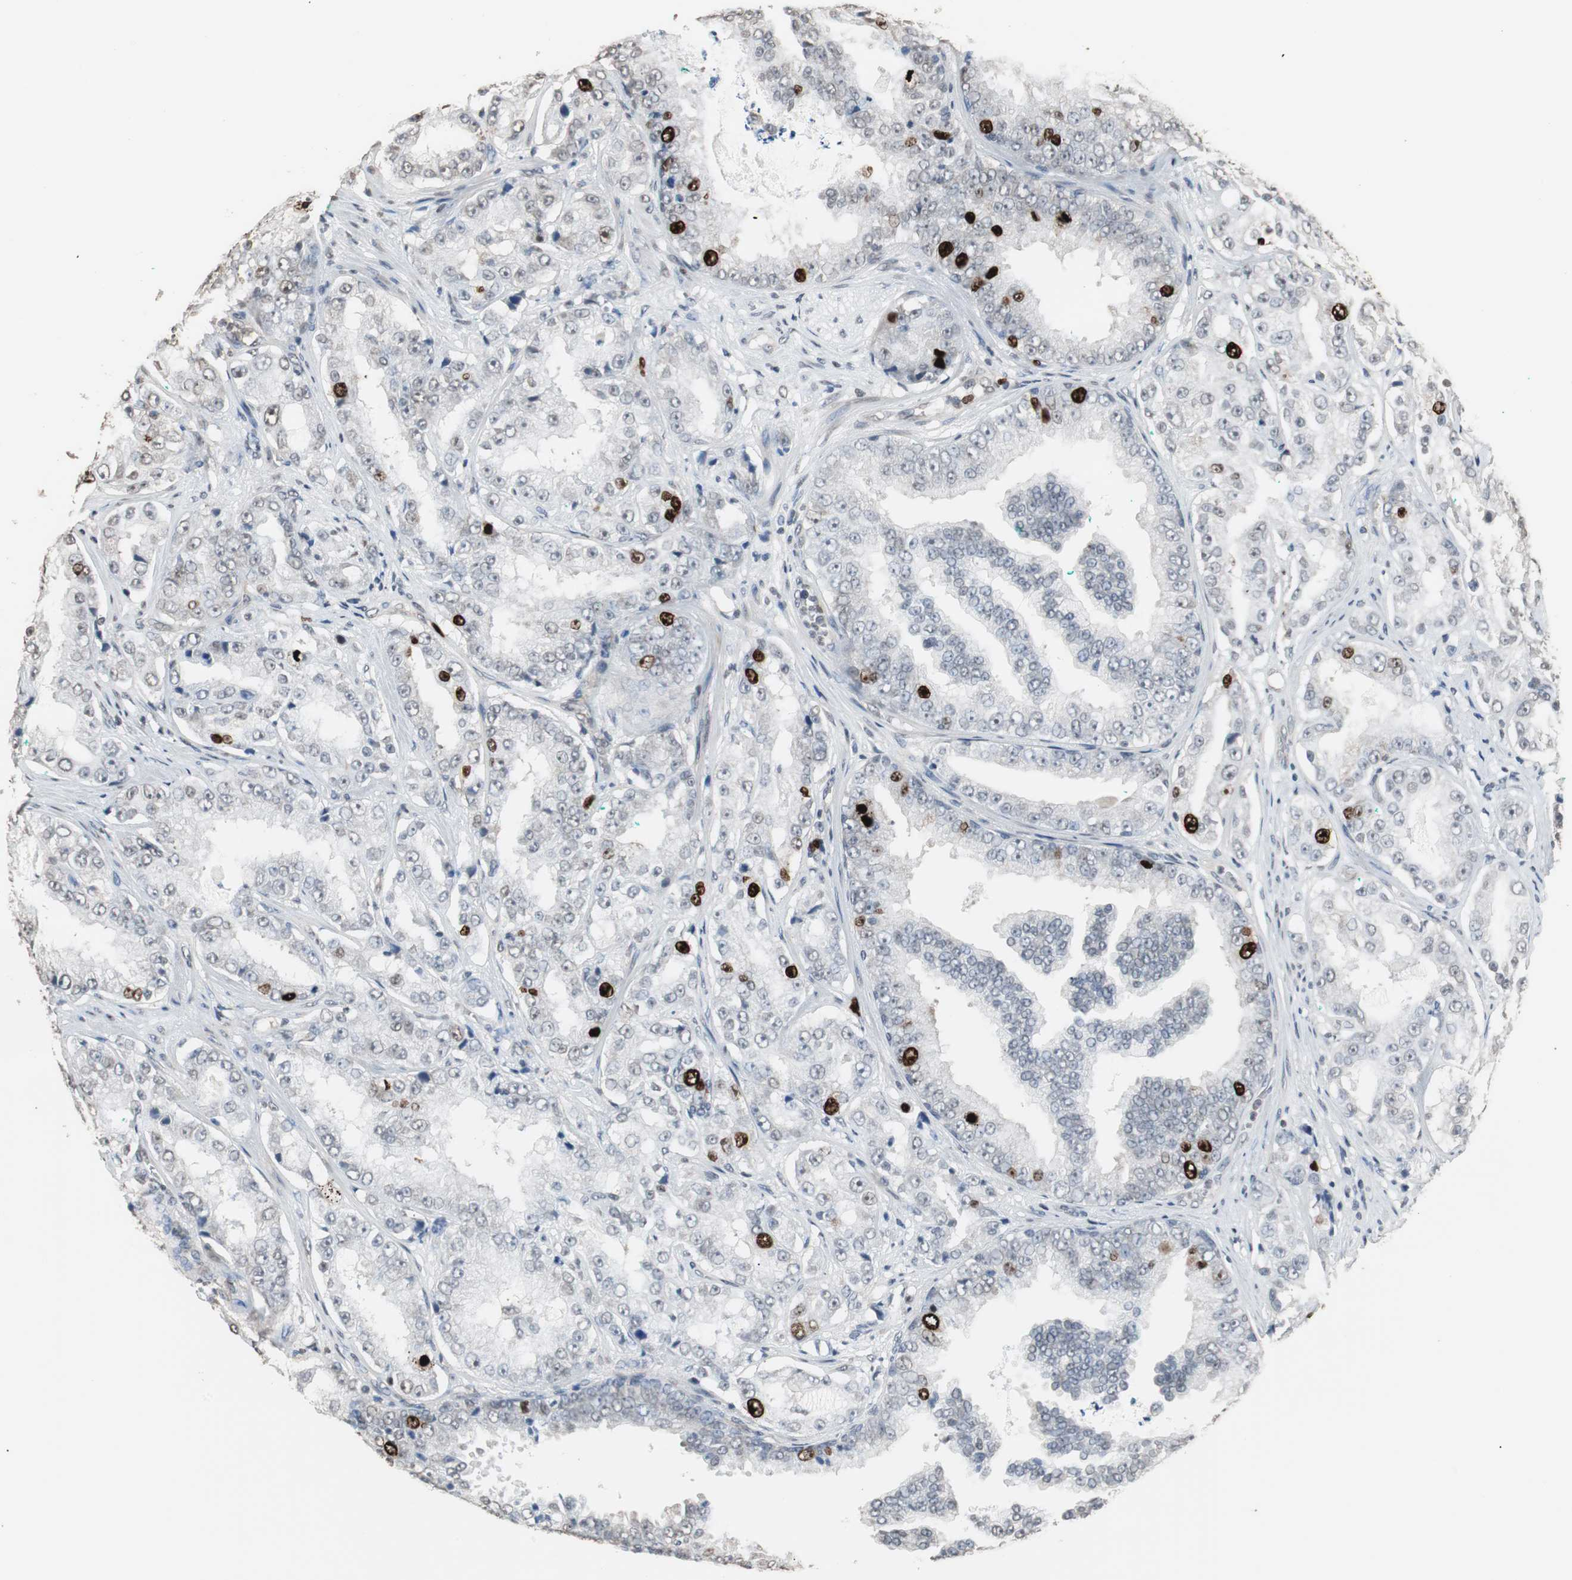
{"staining": {"intensity": "strong", "quantity": "<25%", "location": "nuclear"}, "tissue": "prostate cancer", "cell_type": "Tumor cells", "image_type": "cancer", "snomed": [{"axis": "morphology", "description": "Adenocarcinoma, High grade"}, {"axis": "topography", "description": "Prostate"}], "caption": "DAB (3,3'-diaminobenzidine) immunohistochemical staining of prostate cancer (adenocarcinoma (high-grade)) exhibits strong nuclear protein positivity in approximately <25% of tumor cells.", "gene": "TOP2A", "patient": {"sex": "male", "age": 73}}